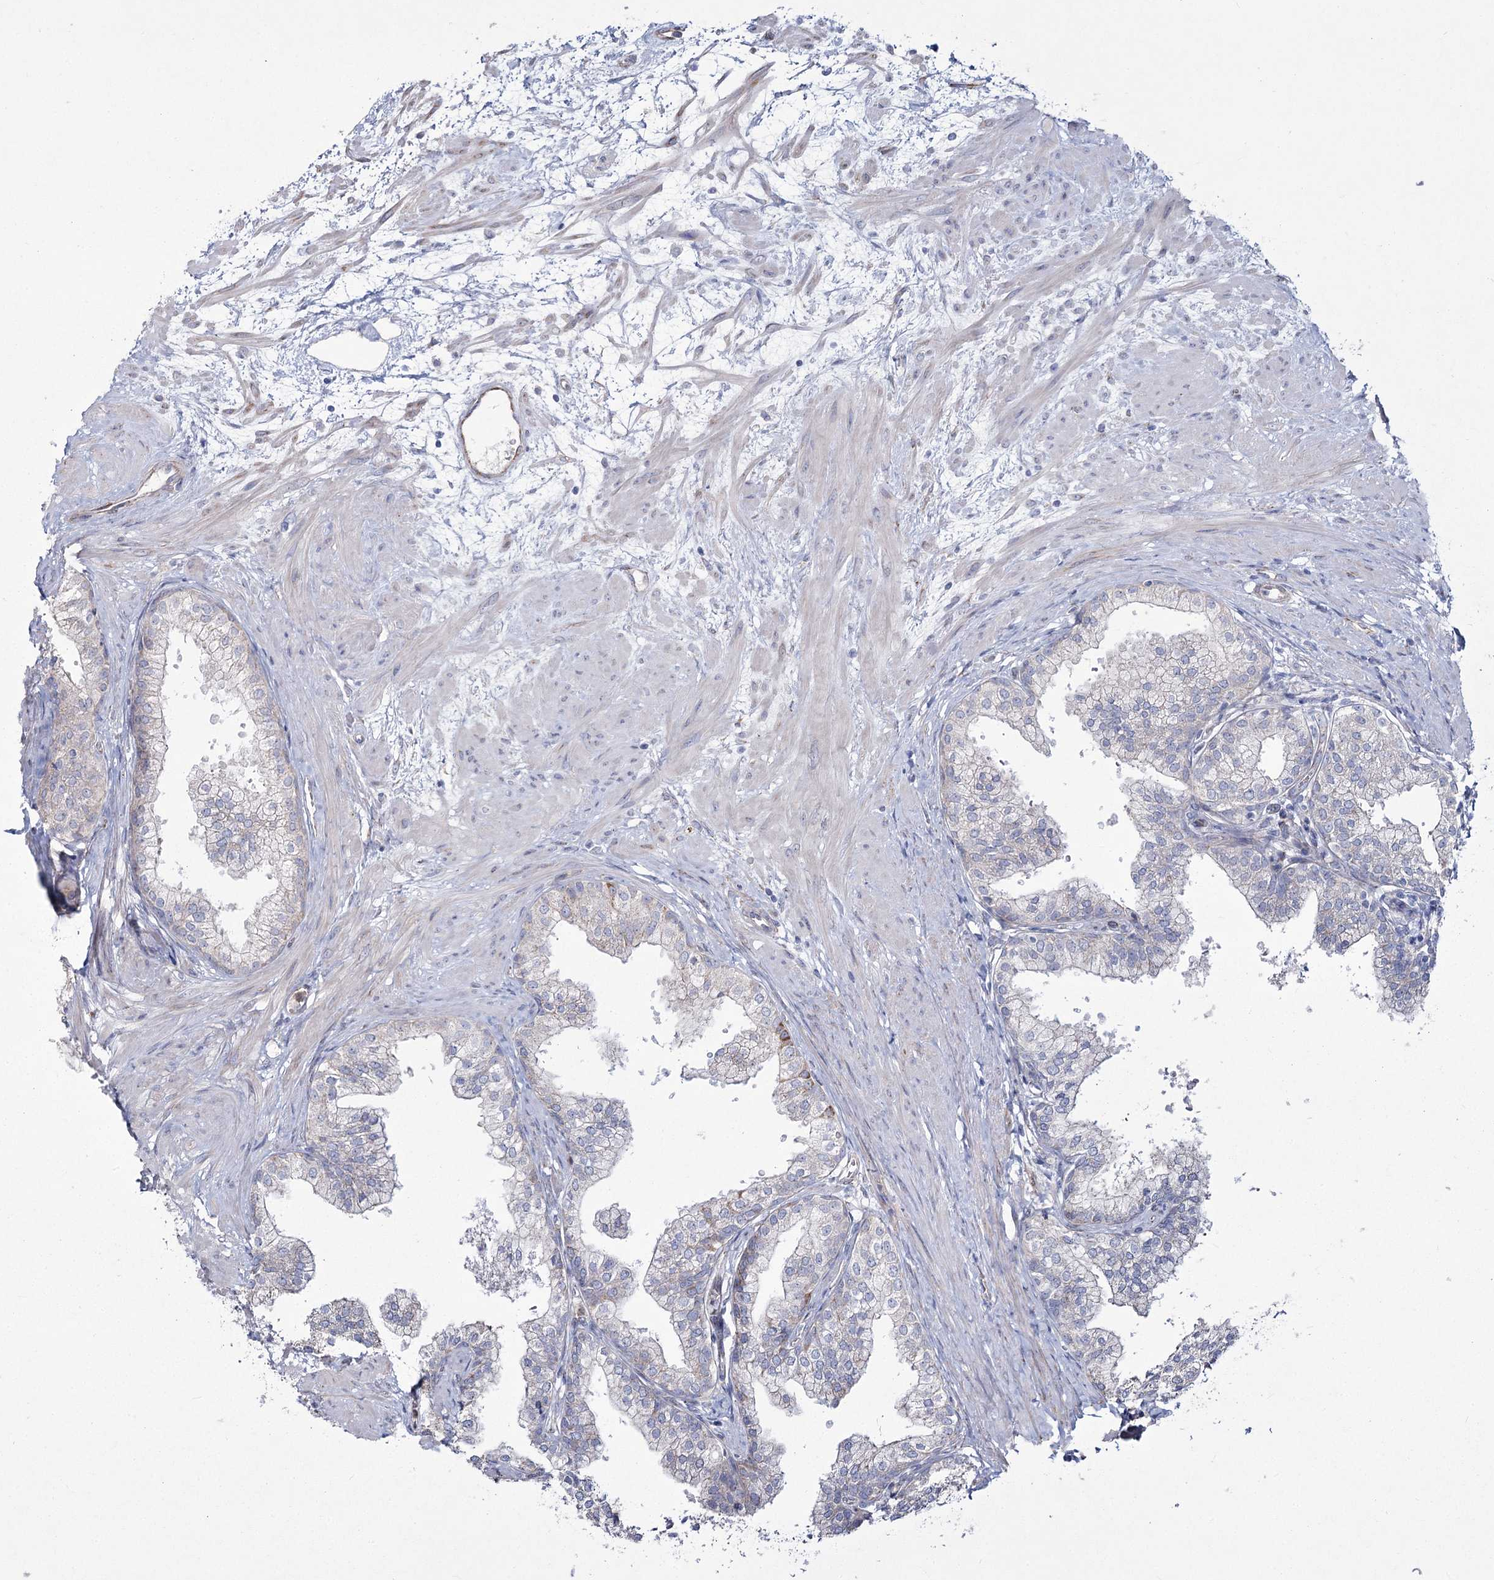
{"staining": {"intensity": "weak", "quantity": "<25%", "location": "cytoplasmic/membranous"}, "tissue": "prostate", "cell_type": "Glandular cells", "image_type": "normal", "snomed": [{"axis": "morphology", "description": "Normal tissue, NOS"}, {"axis": "topography", "description": "Prostate"}], "caption": "High magnification brightfield microscopy of normal prostate stained with DAB (brown) and counterstained with hematoxylin (blue): glandular cells show no significant positivity. (DAB immunohistochemistry (IHC) with hematoxylin counter stain).", "gene": "ME3", "patient": {"sex": "male", "age": 60}}